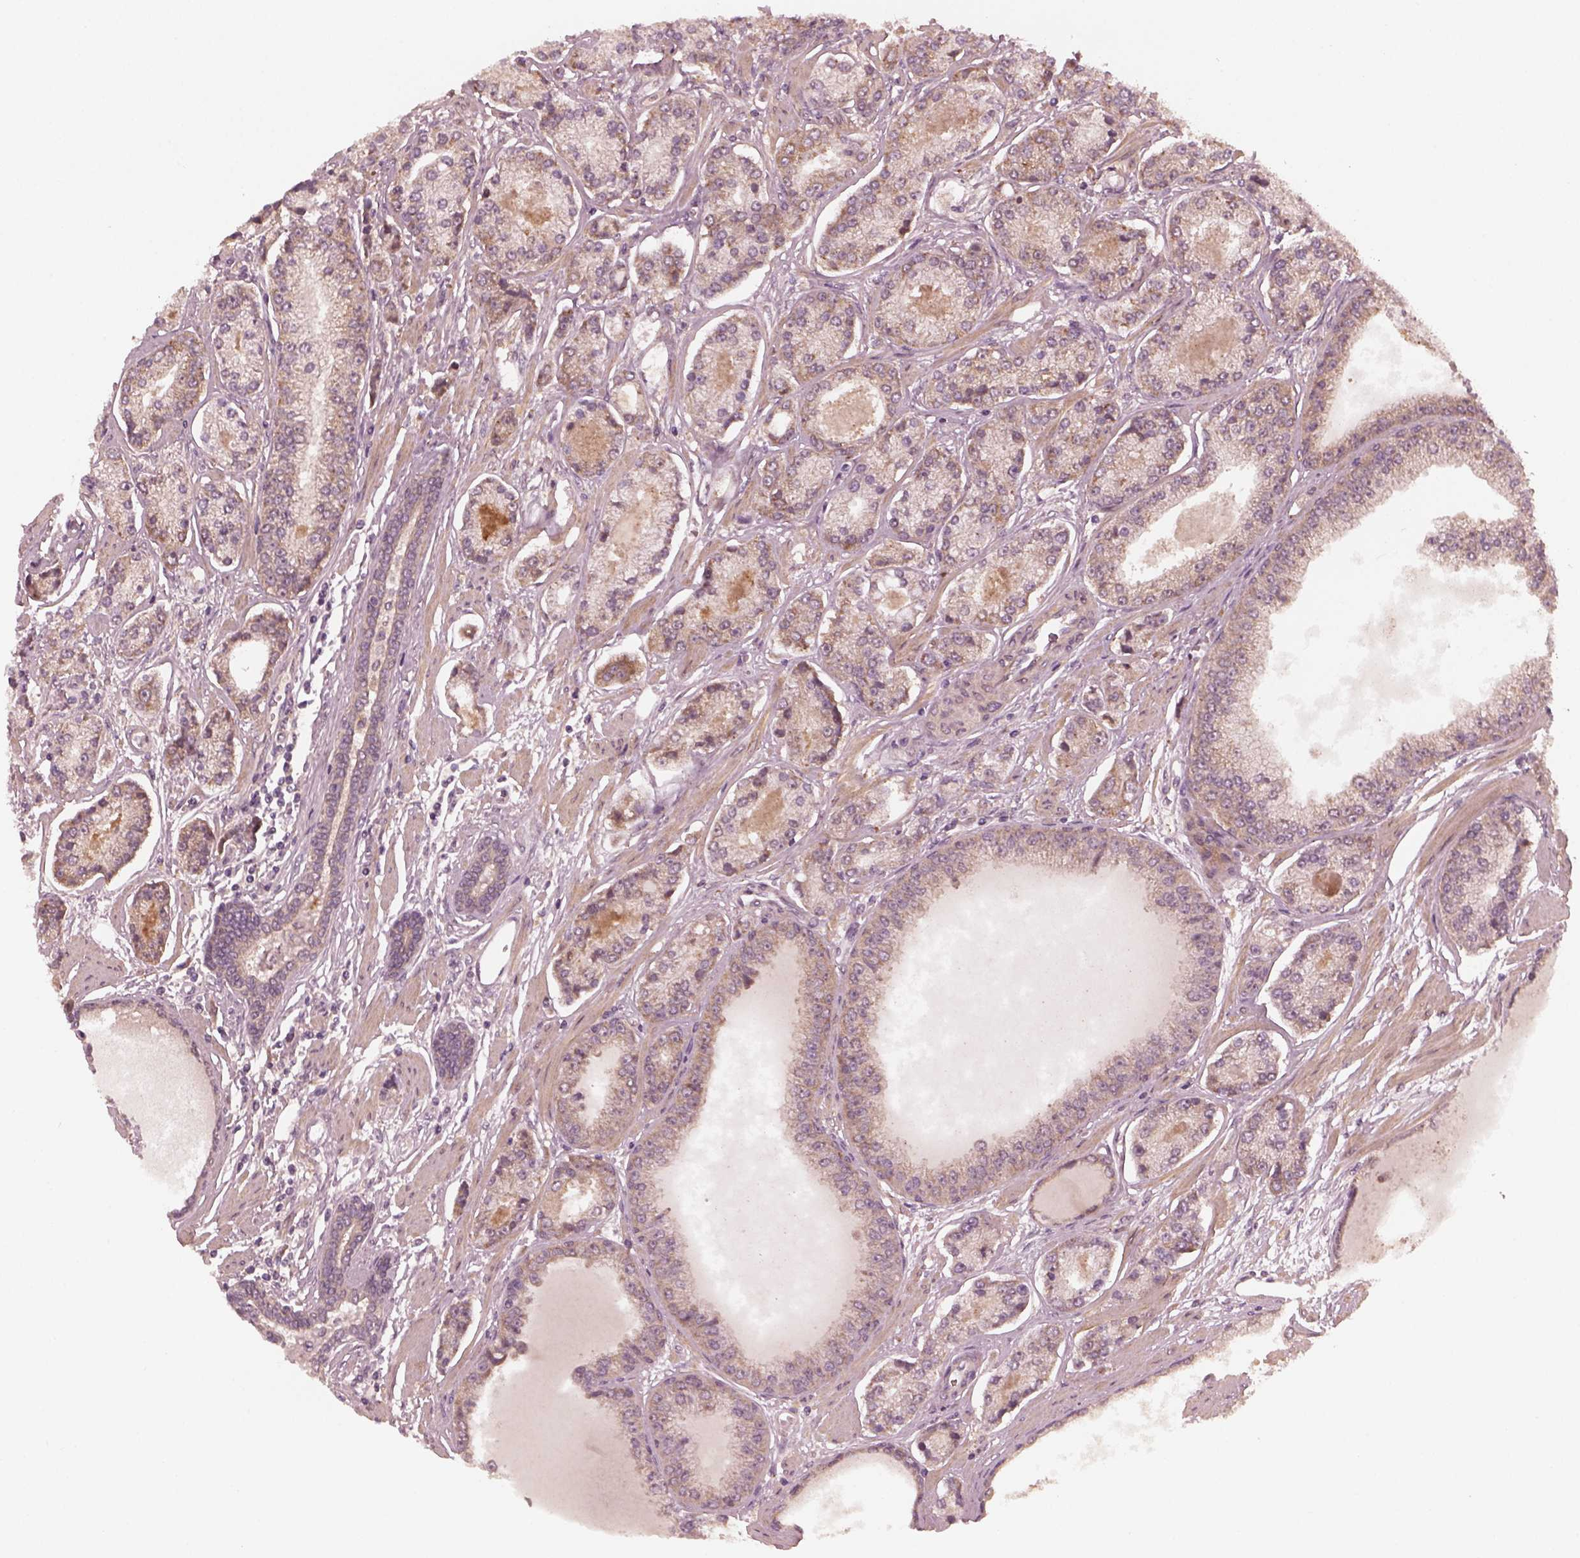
{"staining": {"intensity": "weak", "quantity": "25%-75%", "location": "cytoplasmic/membranous"}, "tissue": "prostate cancer", "cell_type": "Tumor cells", "image_type": "cancer", "snomed": [{"axis": "morphology", "description": "Adenocarcinoma, NOS"}, {"axis": "topography", "description": "Prostate"}], "caption": "Human prostate cancer (adenocarcinoma) stained with a protein marker demonstrates weak staining in tumor cells.", "gene": "FAF2", "patient": {"sex": "male", "age": 64}}